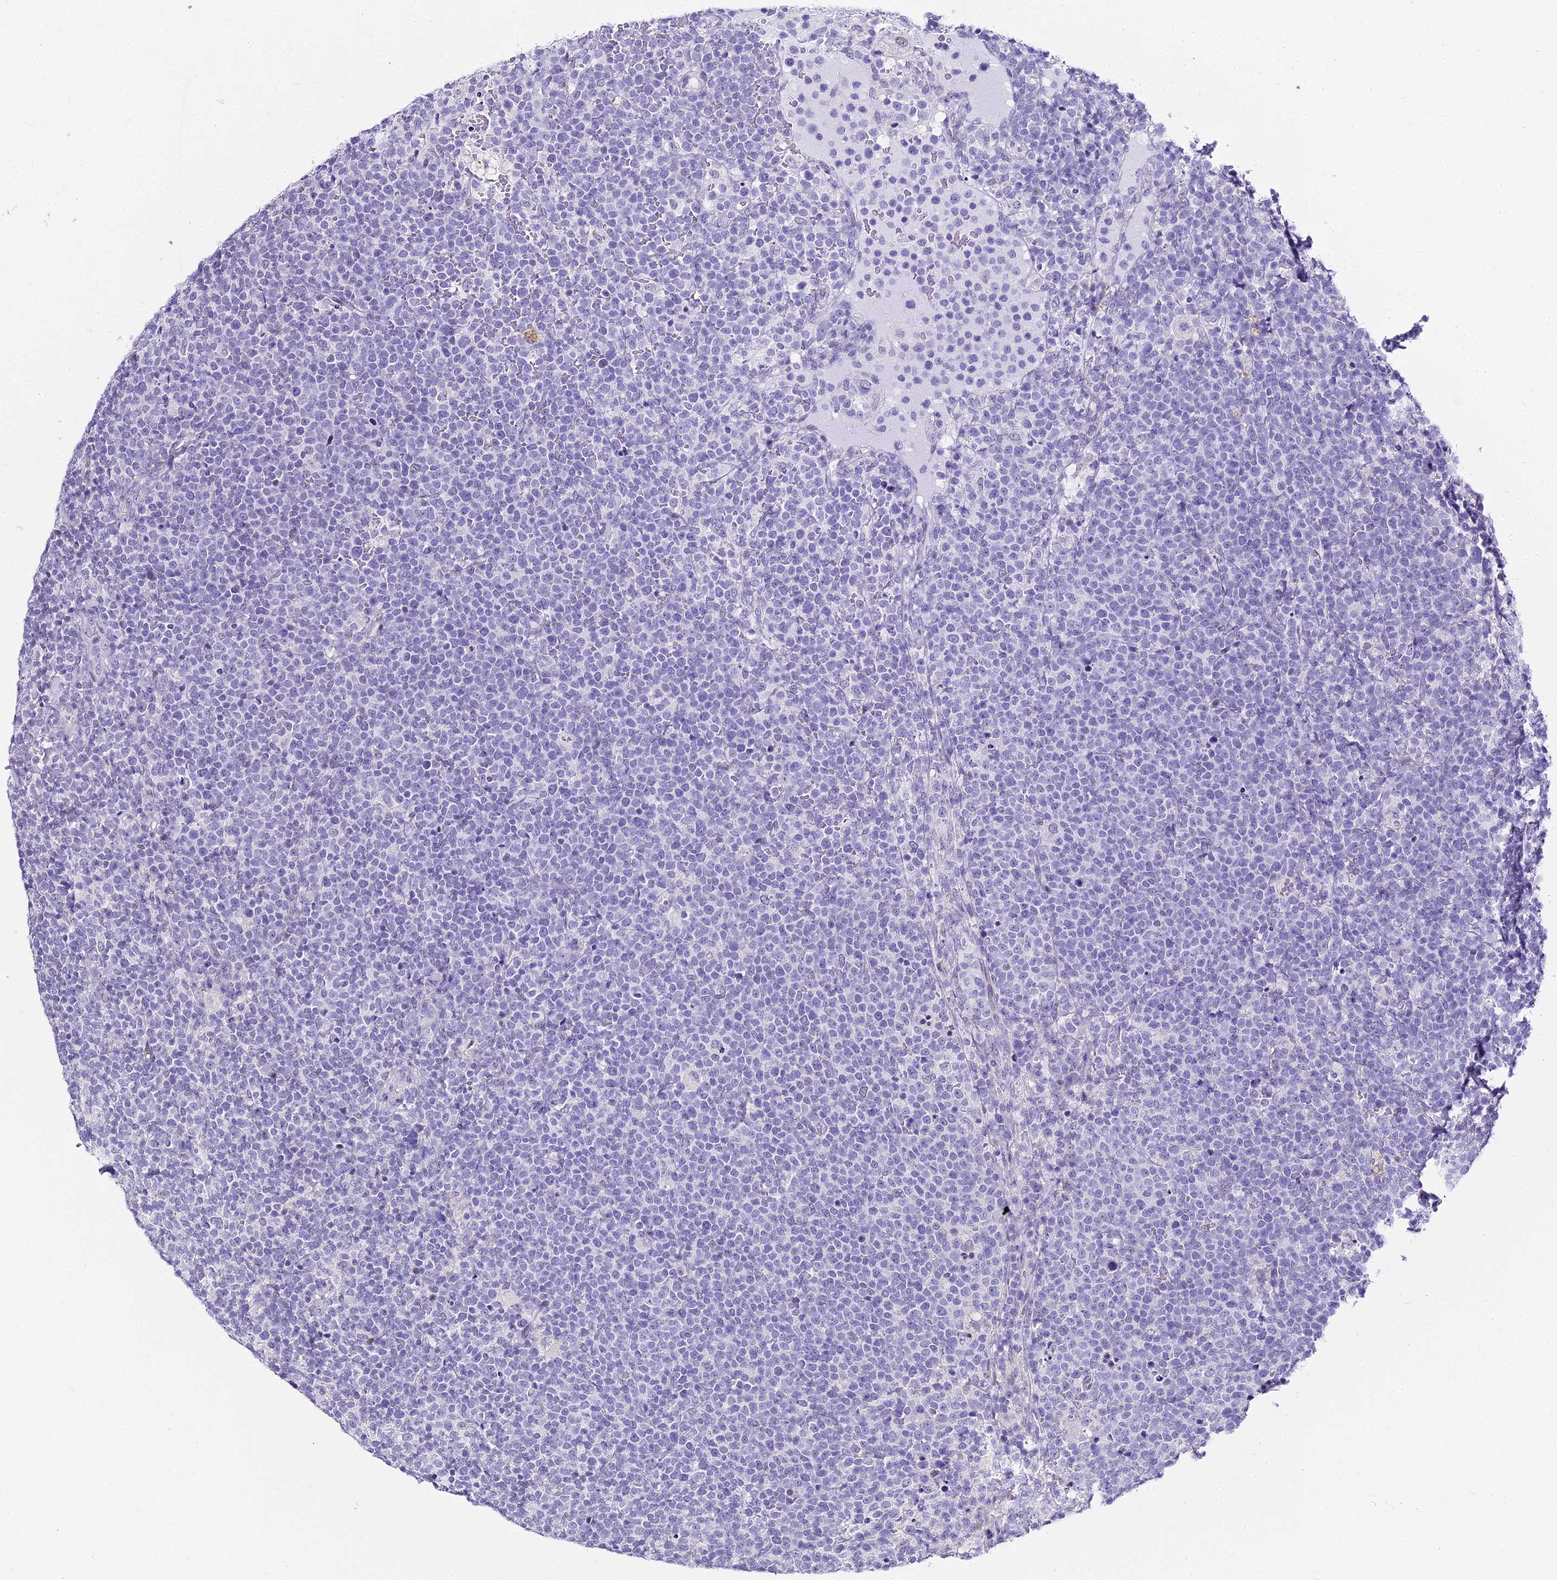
{"staining": {"intensity": "negative", "quantity": "none", "location": "none"}, "tissue": "lymphoma", "cell_type": "Tumor cells", "image_type": "cancer", "snomed": [{"axis": "morphology", "description": "Malignant lymphoma, non-Hodgkin's type, High grade"}, {"axis": "topography", "description": "Lymph node"}], "caption": "Human lymphoma stained for a protein using immunohistochemistry (IHC) shows no staining in tumor cells.", "gene": "ABHD14A-ACY1", "patient": {"sex": "male", "age": 61}}